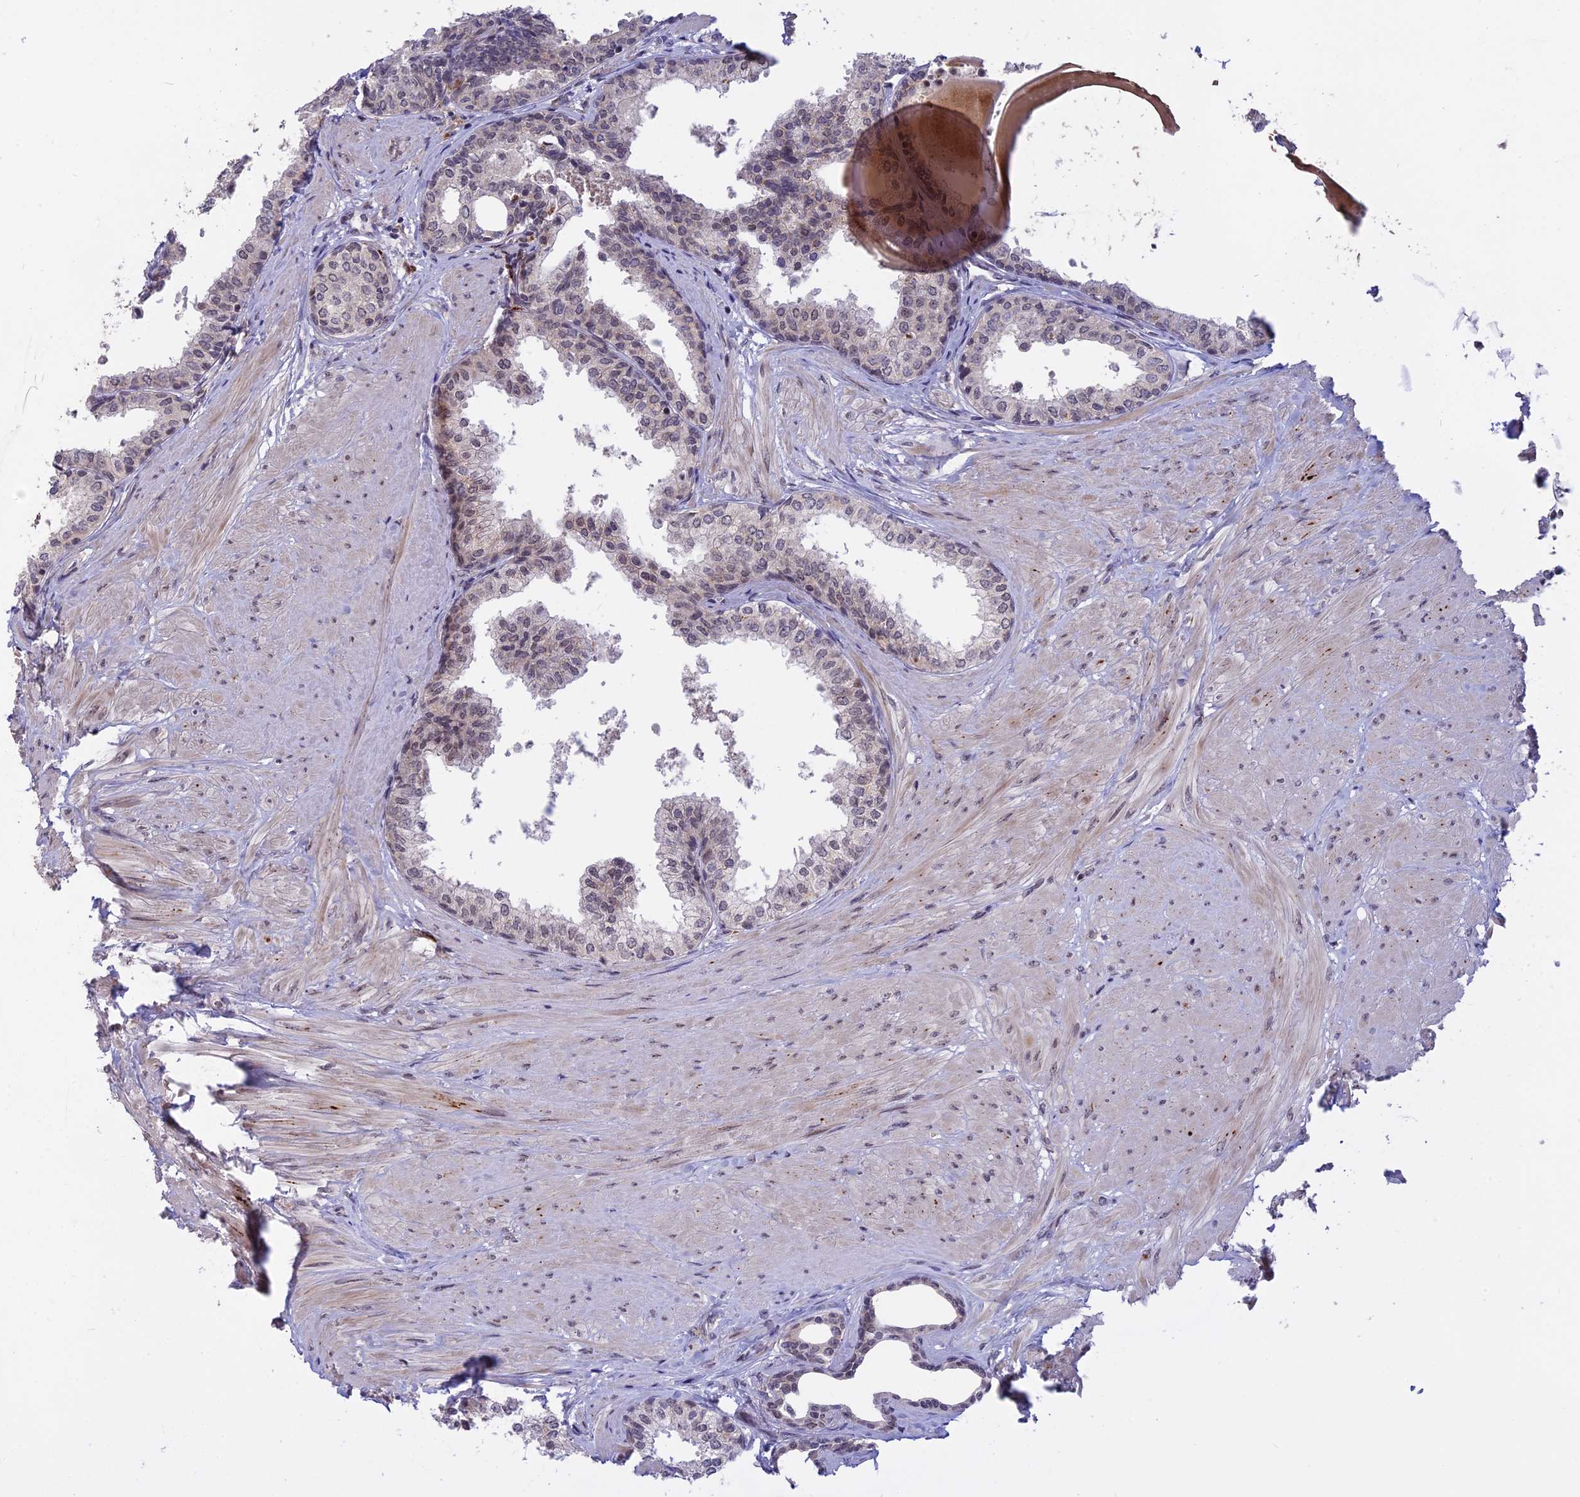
{"staining": {"intensity": "negative", "quantity": "none", "location": "none"}, "tissue": "prostate", "cell_type": "Glandular cells", "image_type": "normal", "snomed": [{"axis": "morphology", "description": "Normal tissue, NOS"}, {"axis": "topography", "description": "Prostate"}], "caption": "IHC photomicrograph of unremarkable prostate stained for a protein (brown), which shows no expression in glandular cells. Nuclei are stained in blue.", "gene": "POLR2C", "patient": {"sex": "male", "age": 48}}